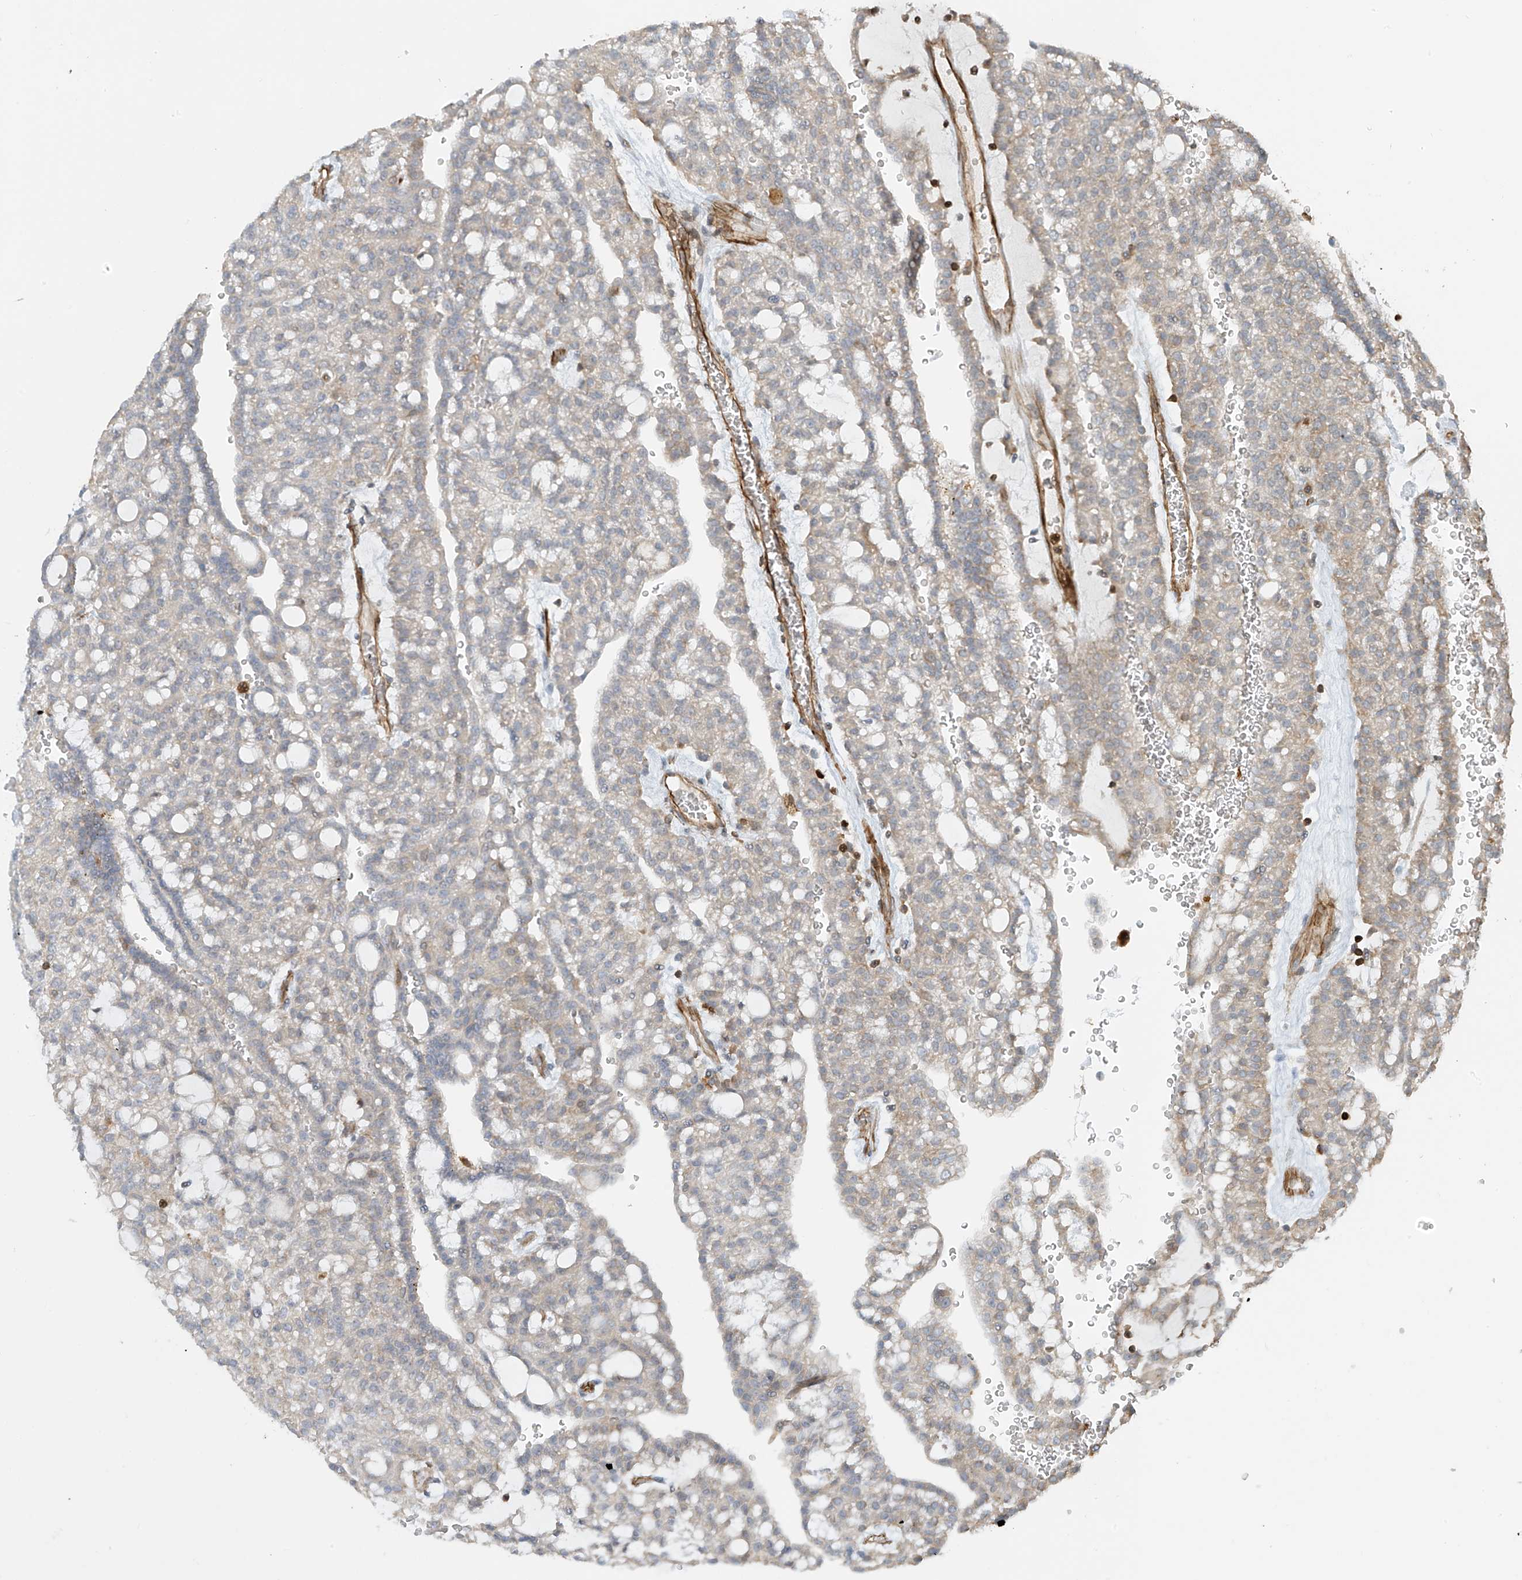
{"staining": {"intensity": "weak", "quantity": "<25%", "location": "cytoplasmic/membranous"}, "tissue": "renal cancer", "cell_type": "Tumor cells", "image_type": "cancer", "snomed": [{"axis": "morphology", "description": "Adenocarcinoma, NOS"}, {"axis": "topography", "description": "Kidney"}], "caption": "There is no significant staining in tumor cells of renal adenocarcinoma.", "gene": "SH3BGRL3", "patient": {"sex": "male", "age": 63}}